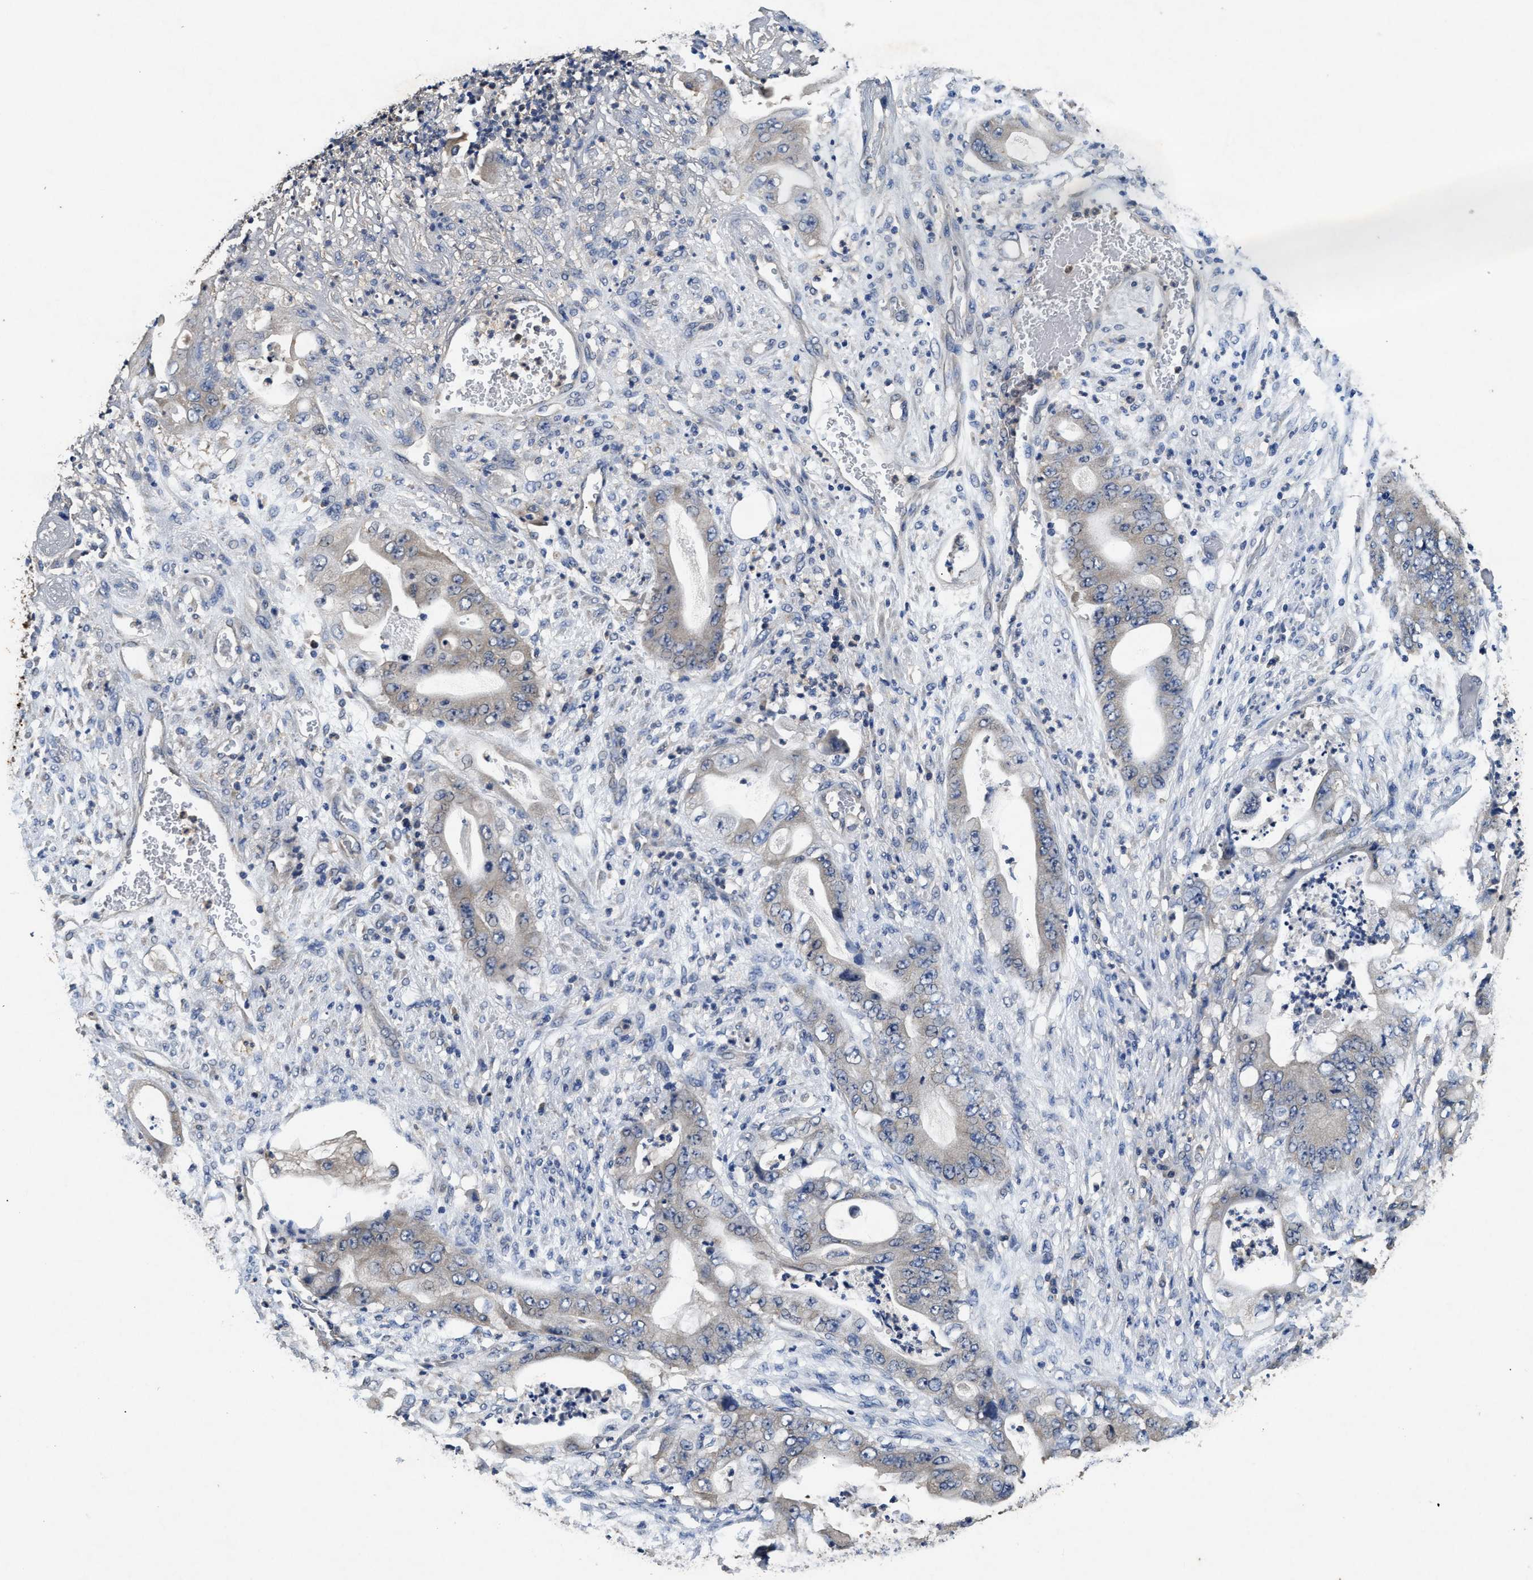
{"staining": {"intensity": "negative", "quantity": "none", "location": "none"}, "tissue": "stomach cancer", "cell_type": "Tumor cells", "image_type": "cancer", "snomed": [{"axis": "morphology", "description": "Adenocarcinoma, NOS"}, {"axis": "topography", "description": "Stomach"}], "caption": "Immunohistochemistry image of human stomach cancer (adenocarcinoma) stained for a protein (brown), which reveals no expression in tumor cells.", "gene": "PDAP1", "patient": {"sex": "female", "age": 73}}